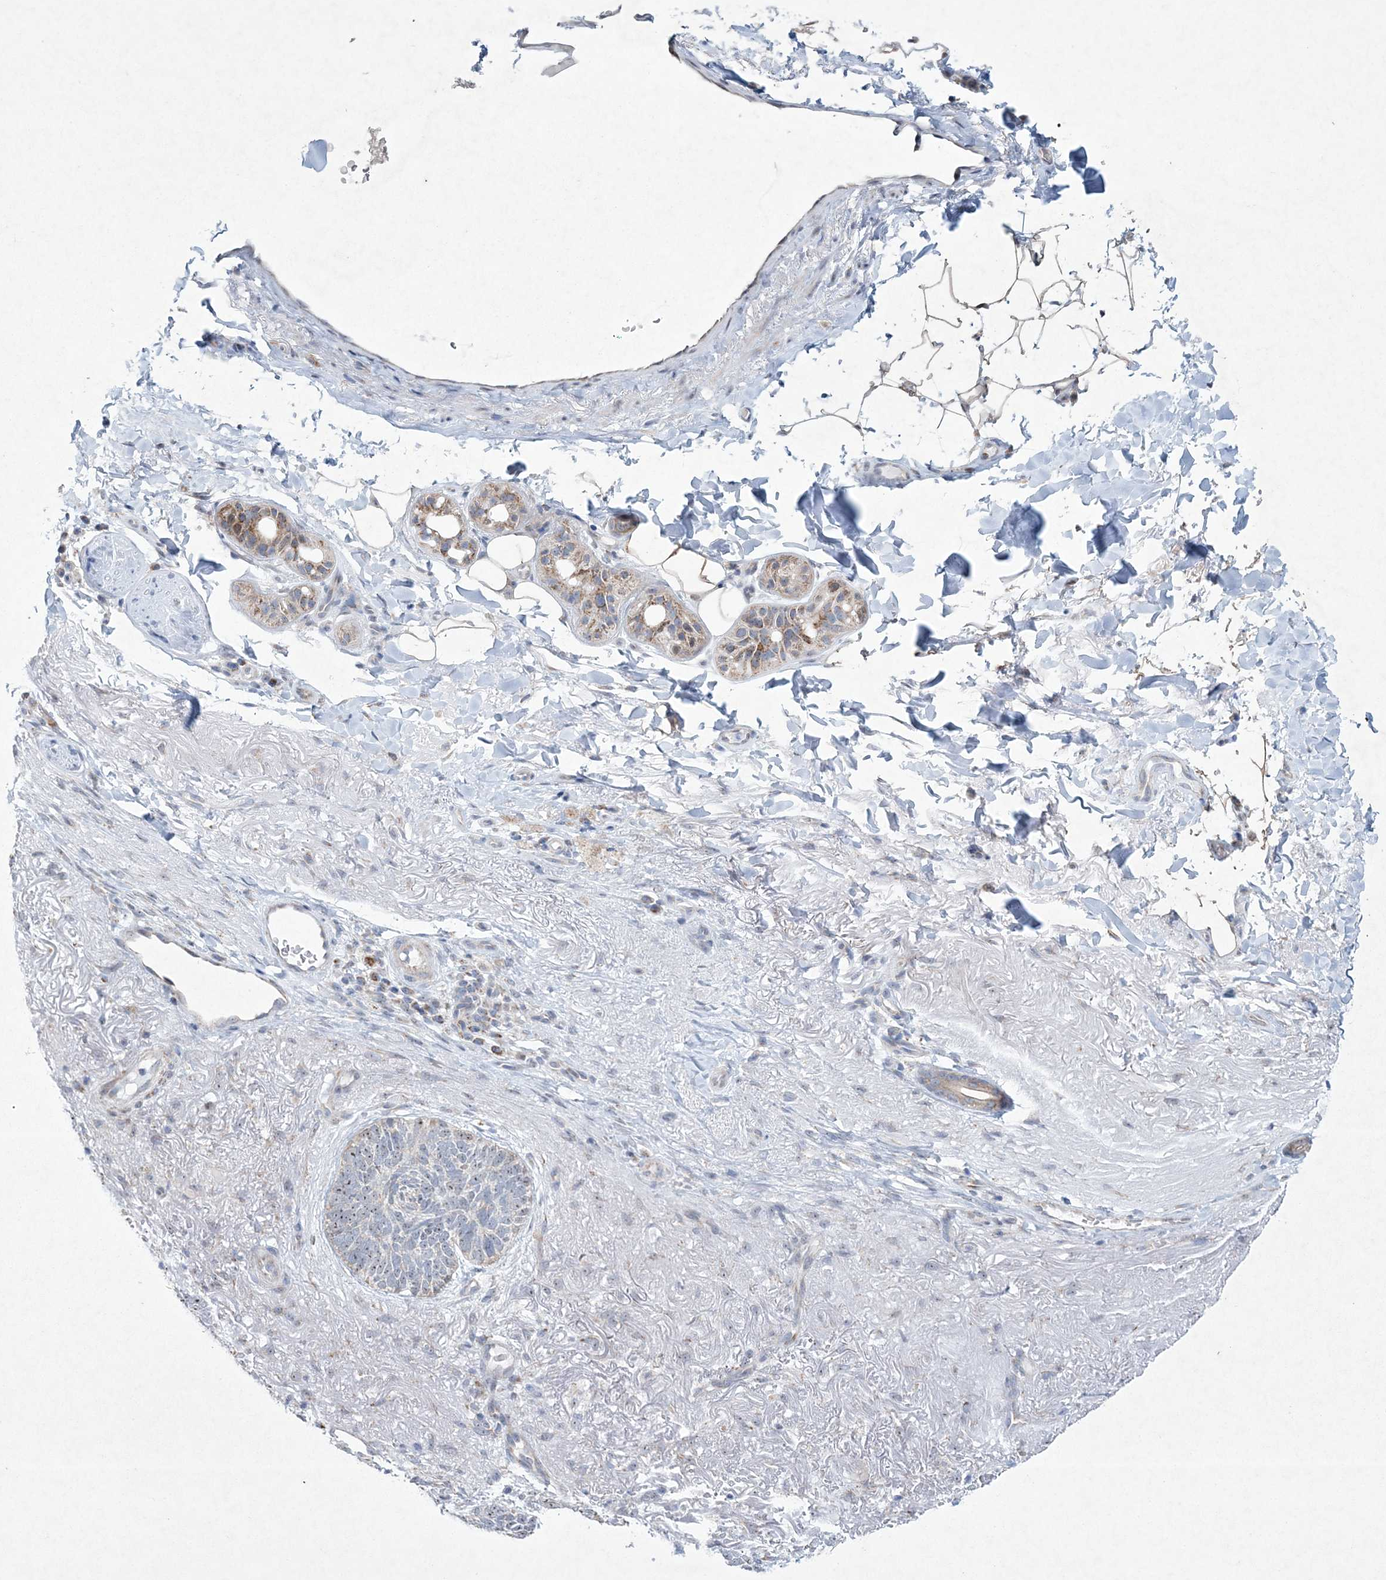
{"staining": {"intensity": "negative", "quantity": "none", "location": "none"}, "tissue": "skin cancer", "cell_type": "Tumor cells", "image_type": "cancer", "snomed": [{"axis": "morphology", "description": "Basal cell carcinoma"}, {"axis": "topography", "description": "Skin"}], "caption": "Tumor cells show no significant staining in basal cell carcinoma (skin).", "gene": "CES4A", "patient": {"sex": "female", "age": 85}}